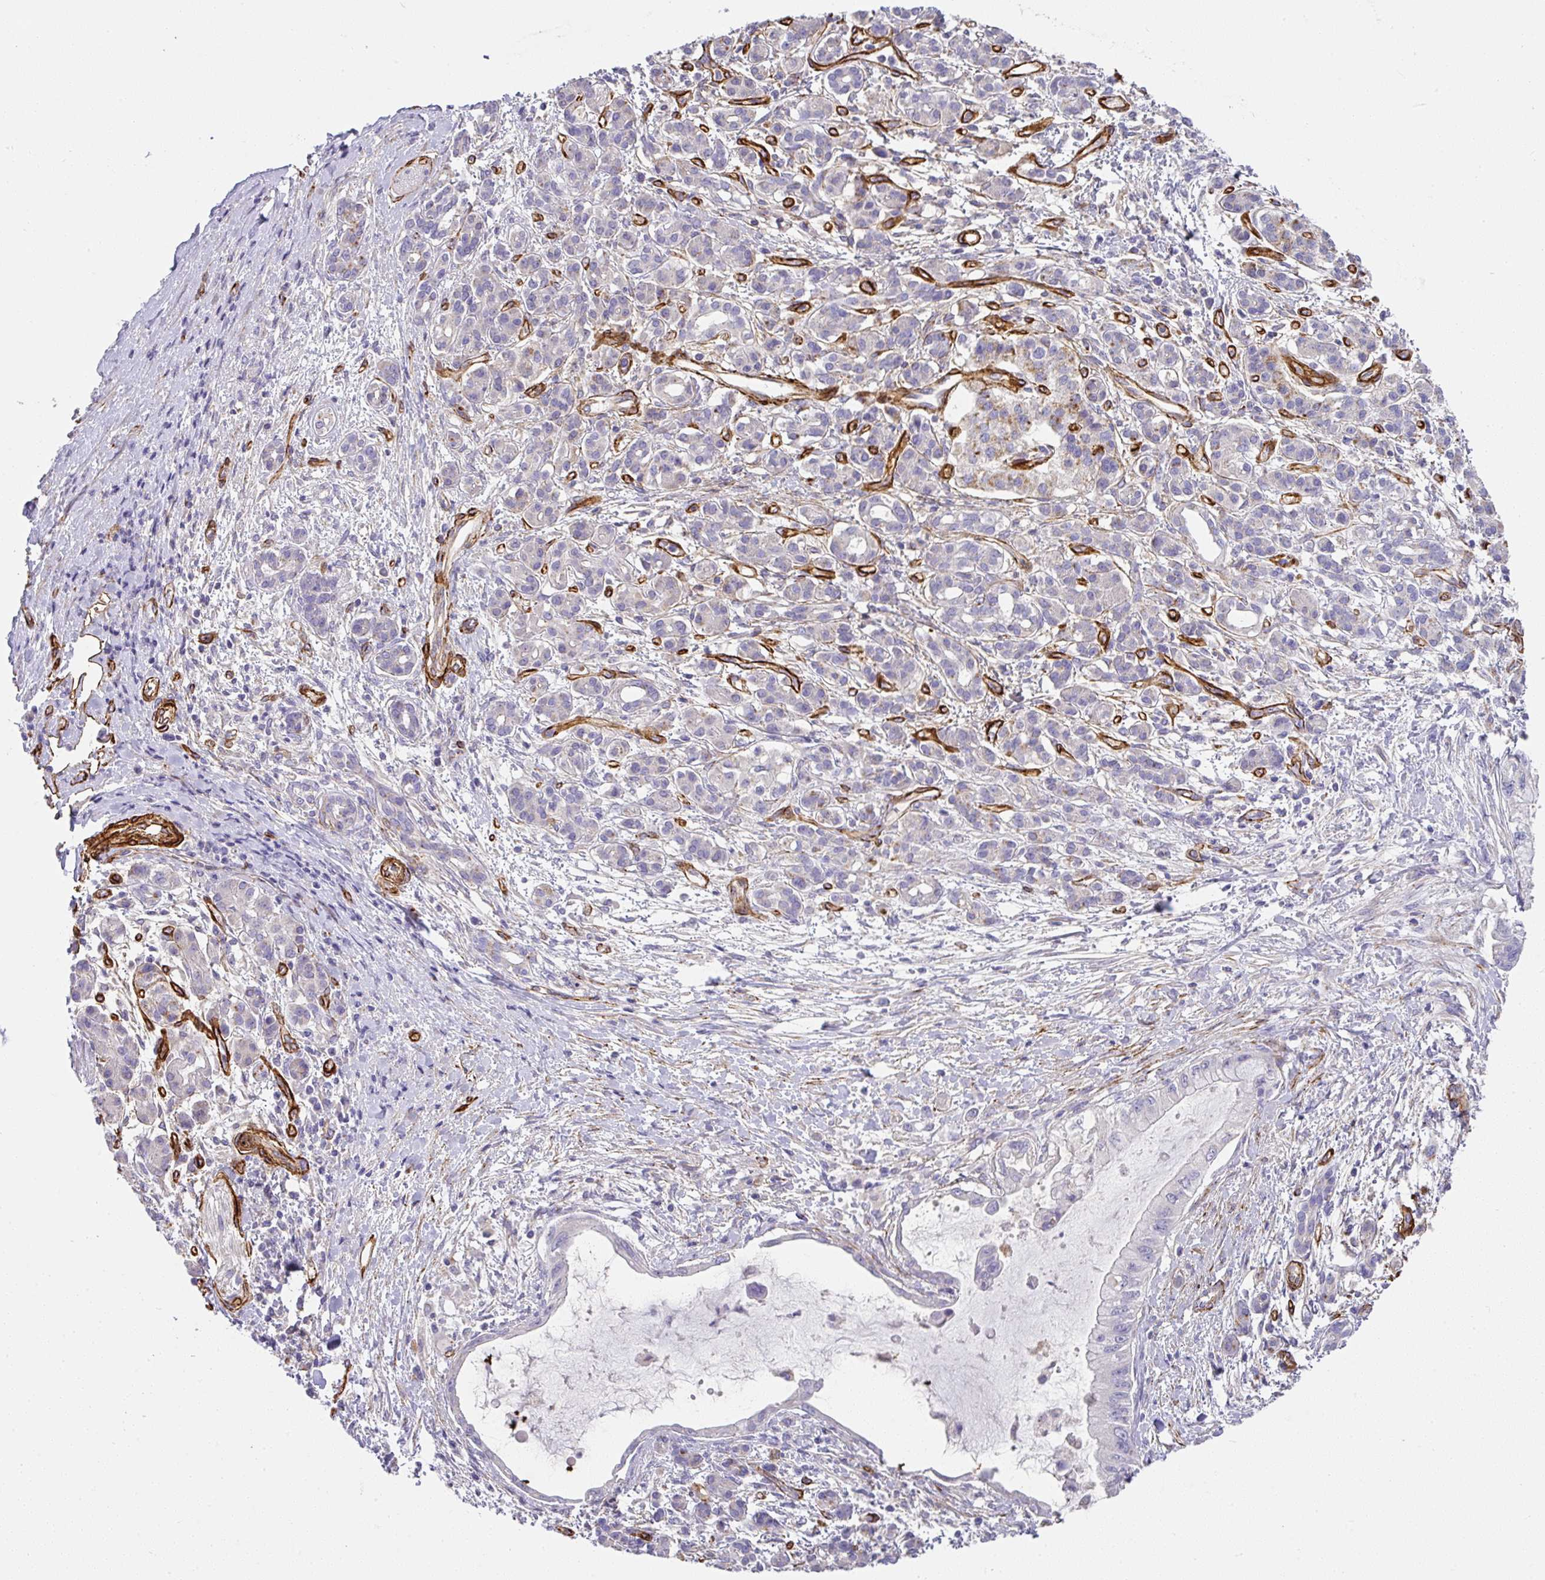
{"staining": {"intensity": "negative", "quantity": "none", "location": "none"}, "tissue": "pancreatic cancer", "cell_type": "Tumor cells", "image_type": "cancer", "snomed": [{"axis": "morphology", "description": "Adenocarcinoma, NOS"}, {"axis": "topography", "description": "Pancreas"}], "caption": "A photomicrograph of human pancreatic cancer (adenocarcinoma) is negative for staining in tumor cells.", "gene": "SLC25A17", "patient": {"sex": "male", "age": 48}}